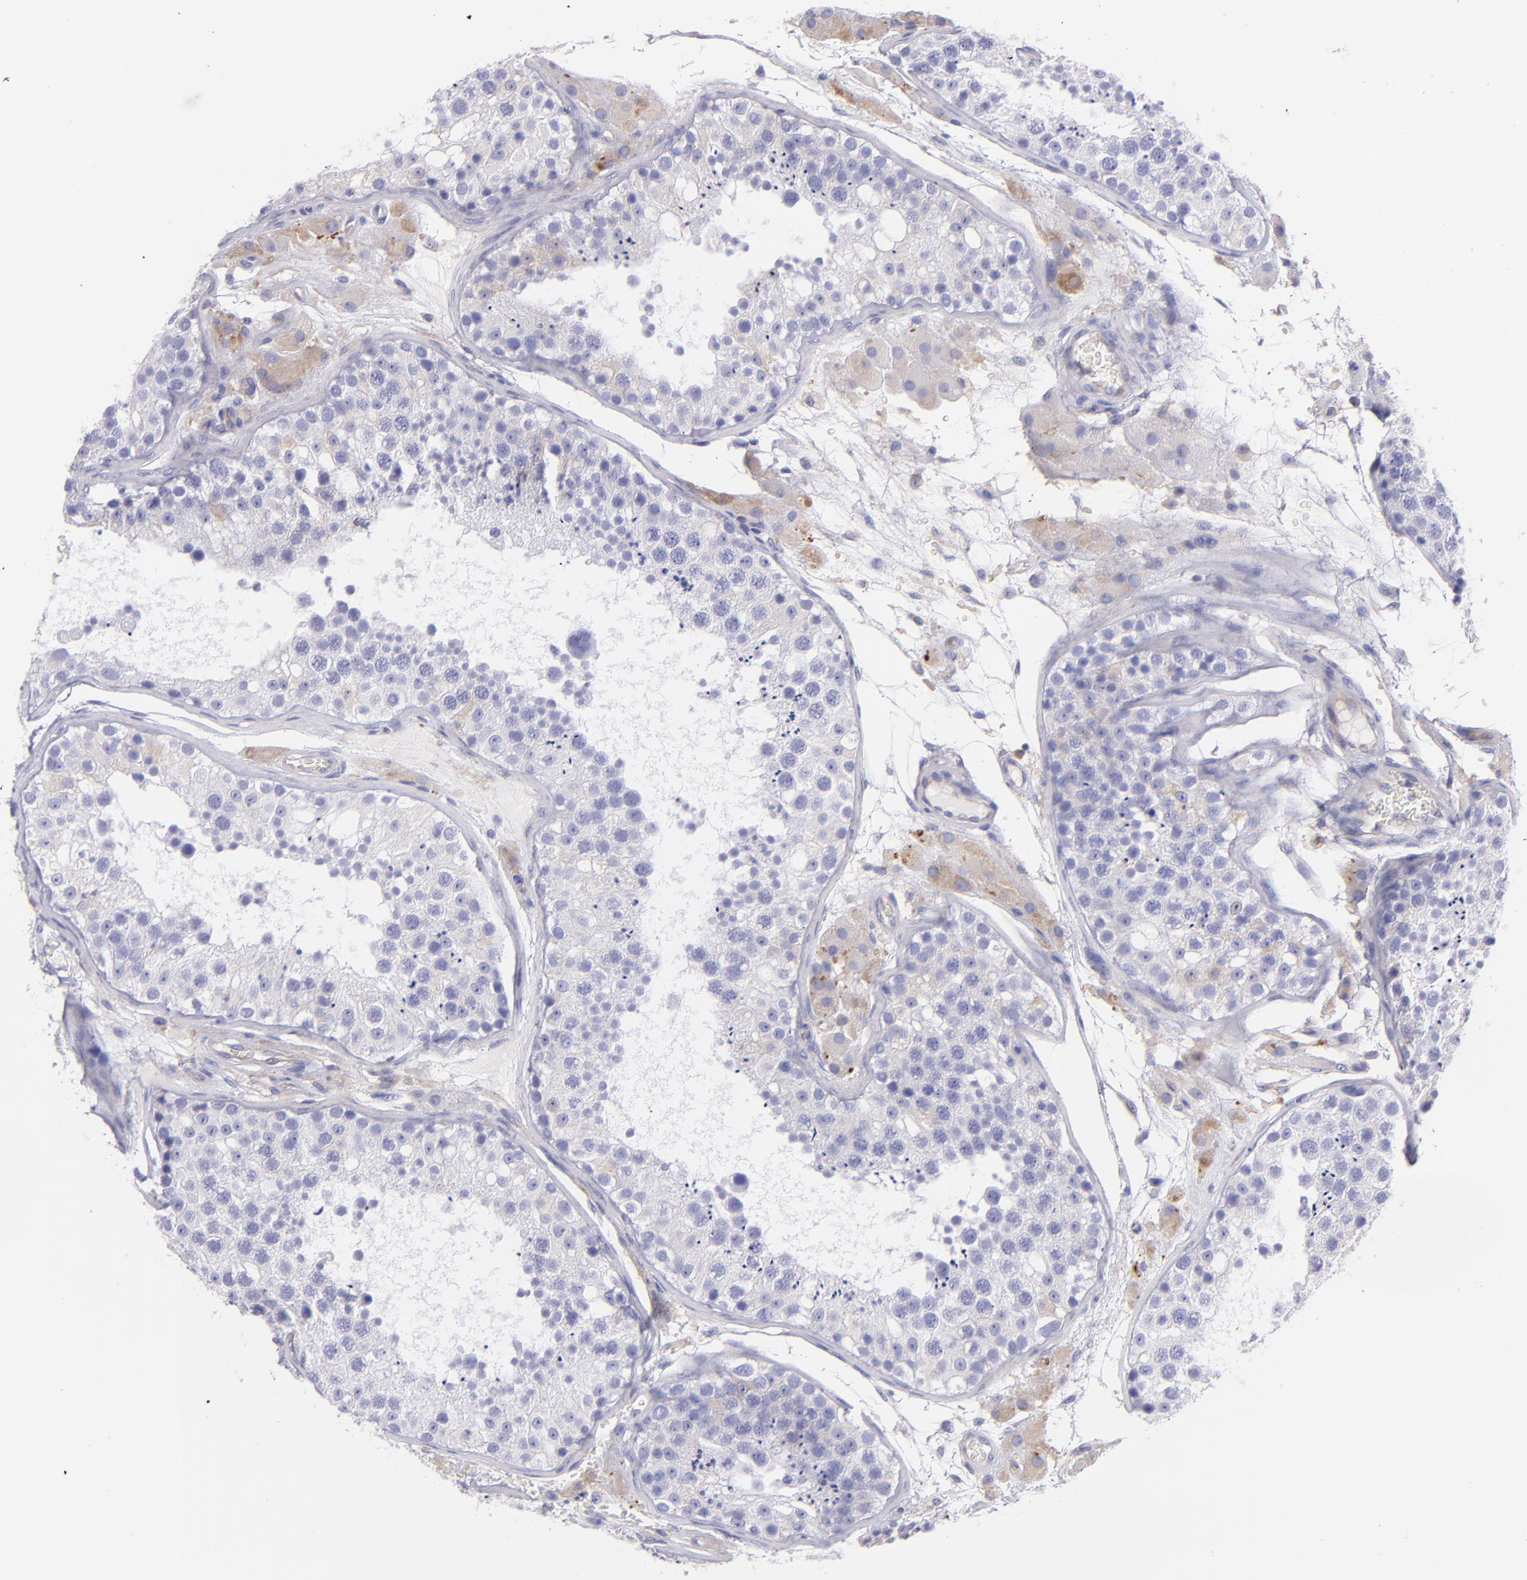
{"staining": {"intensity": "weak", "quantity": "<25%", "location": "cytoplasmic/membranous"}, "tissue": "testis", "cell_type": "Cells in seminiferous ducts", "image_type": "normal", "snomed": [{"axis": "morphology", "description": "Normal tissue, NOS"}, {"axis": "topography", "description": "Testis"}], "caption": "Image shows no significant protein positivity in cells in seminiferous ducts of normal testis.", "gene": "RET", "patient": {"sex": "male", "age": 26}}